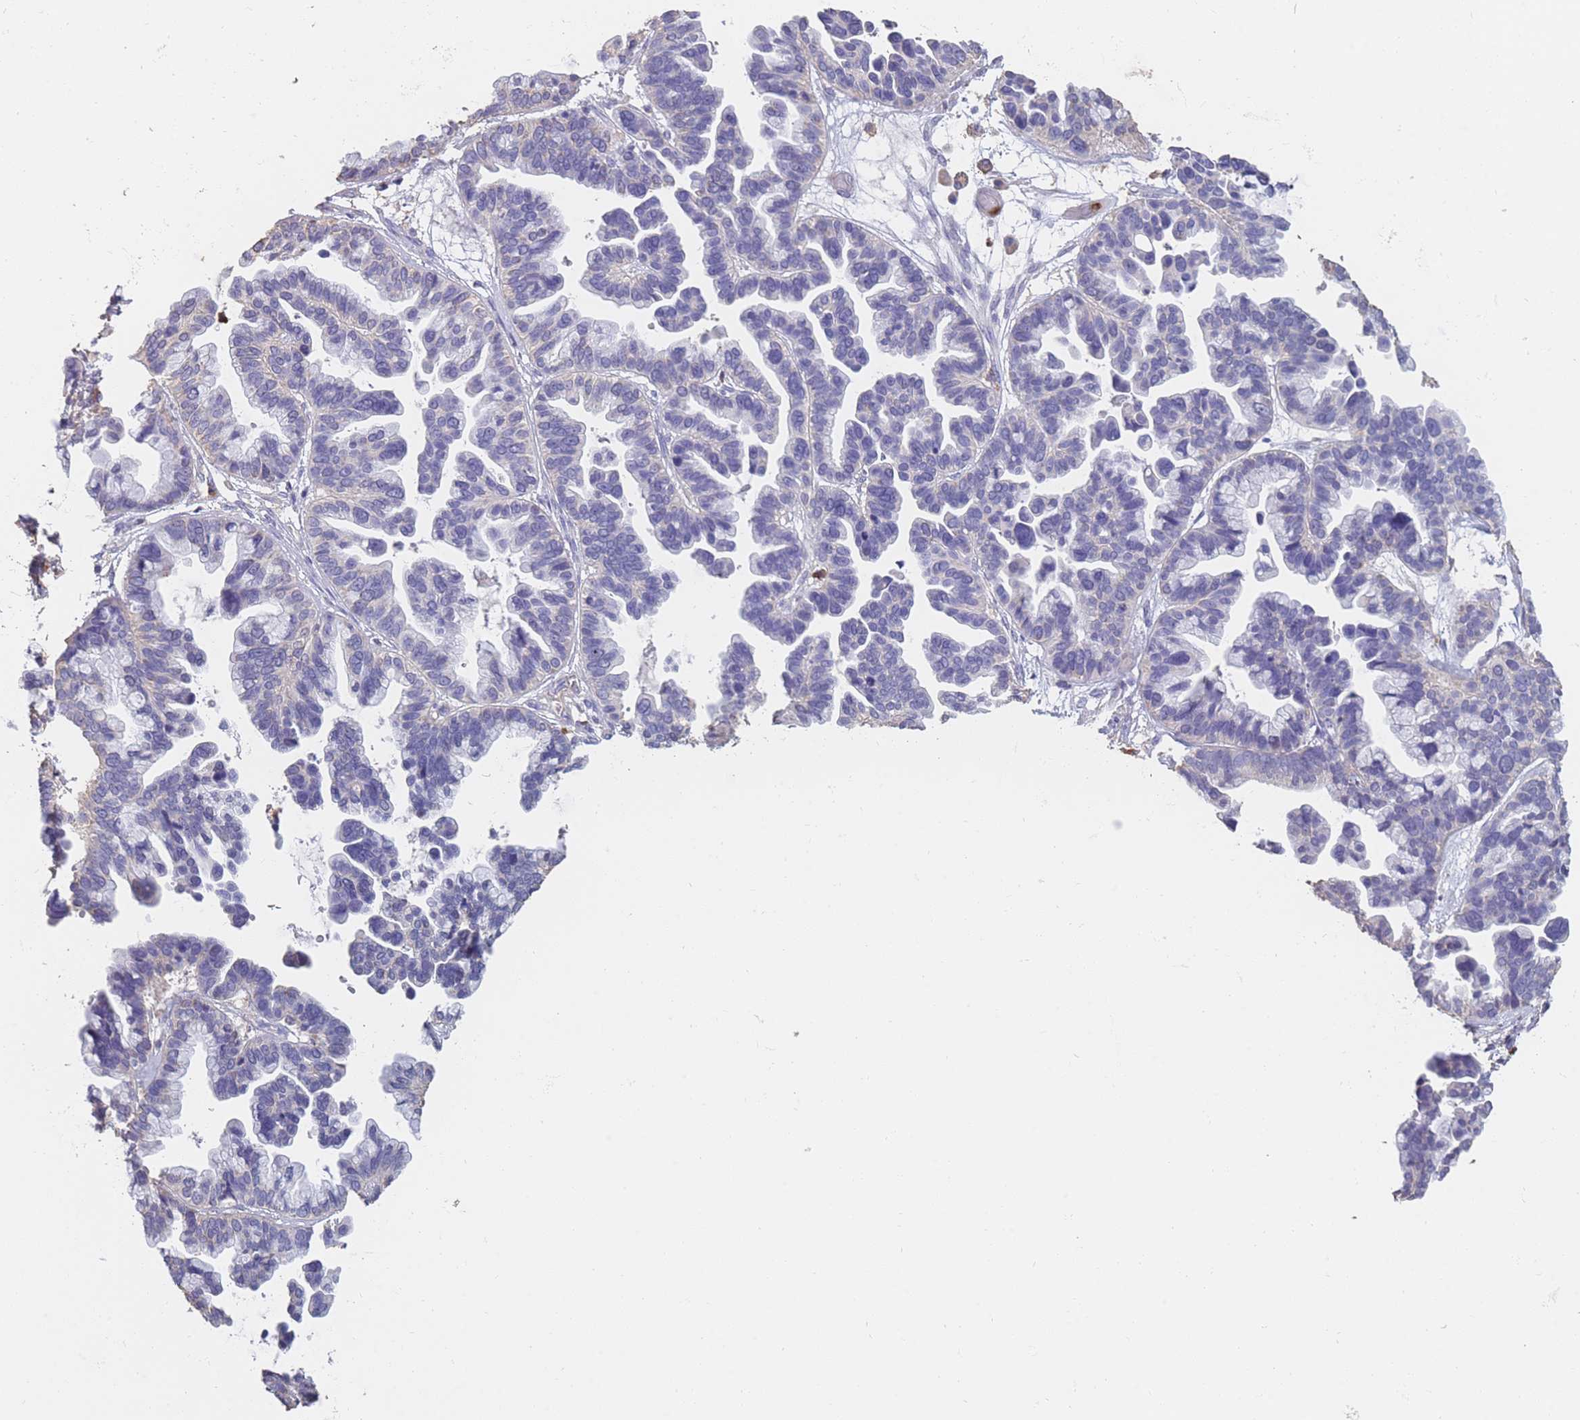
{"staining": {"intensity": "negative", "quantity": "none", "location": "none"}, "tissue": "ovarian cancer", "cell_type": "Tumor cells", "image_type": "cancer", "snomed": [{"axis": "morphology", "description": "Cystadenocarcinoma, serous, NOS"}, {"axis": "topography", "description": "Ovary"}], "caption": "The photomicrograph reveals no staining of tumor cells in serous cystadenocarcinoma (ovarian).", "gene": "CLEC12A", "patient": {"sex": "female", "age": 56}}